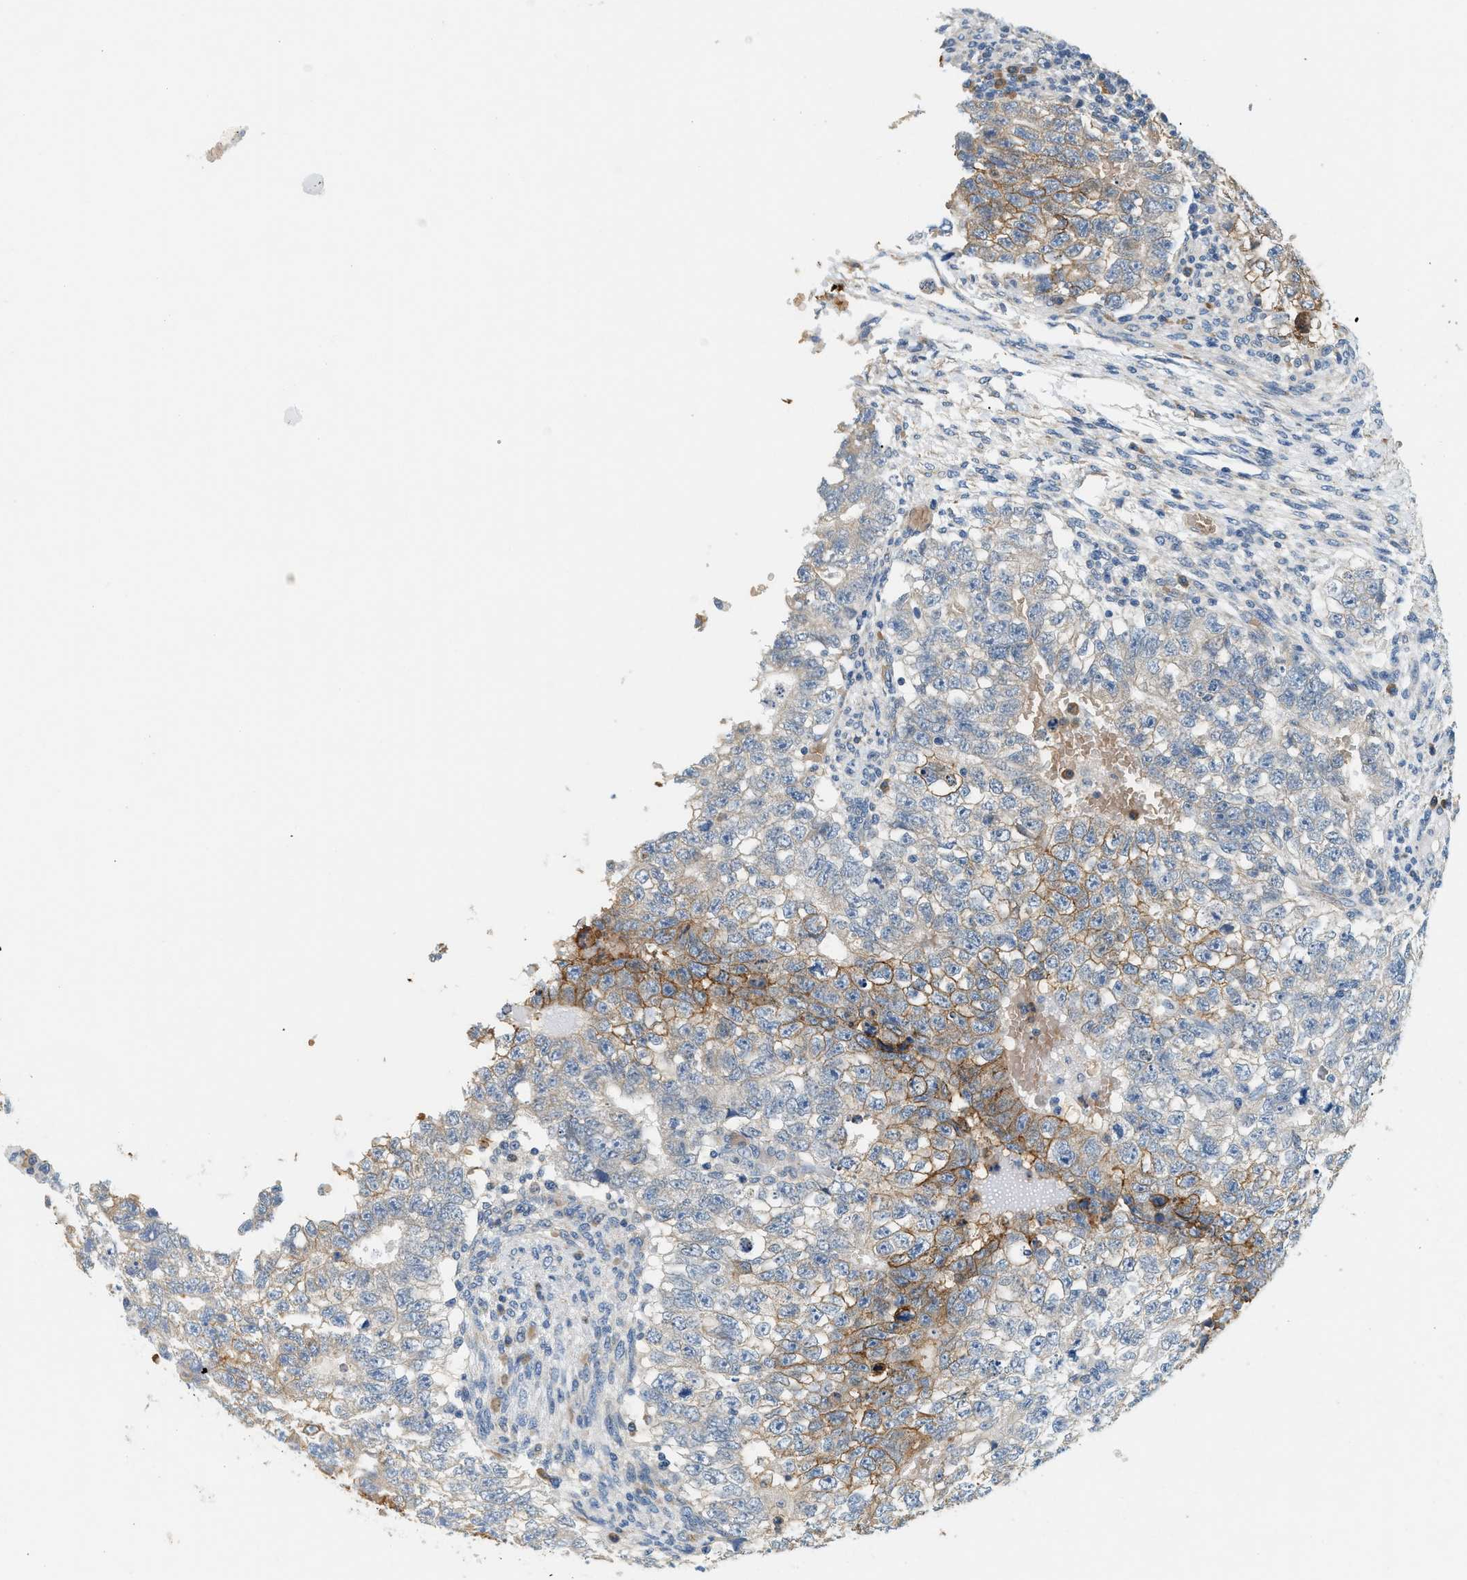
{"staining": {"intensity": "moderate", "quantity": "<25%", "location": "cytoplasmic/membranous"}, "tissue": "testis cancer", "cell_type": "Tumor cells", "image_type": "cancer", "snomed": [{"axis": "morphology", "description": "Seminoma, NOS"}, {"axis": "morphology", "description": "Carcinoma, Embryonal, NOS"}, {"axis": "topography", "description": "Testis"}], "caption": "Immunohistochemistry (IHC) image of embryonal carcinoma (testis) stained for a protein (brown), which exhibits low levels of moderate cytoplasmic/membranous positivity in approximately <25% of tumor cells.", "gene": "CYTH2", "patient": {"sex": "male", "age": 38}}